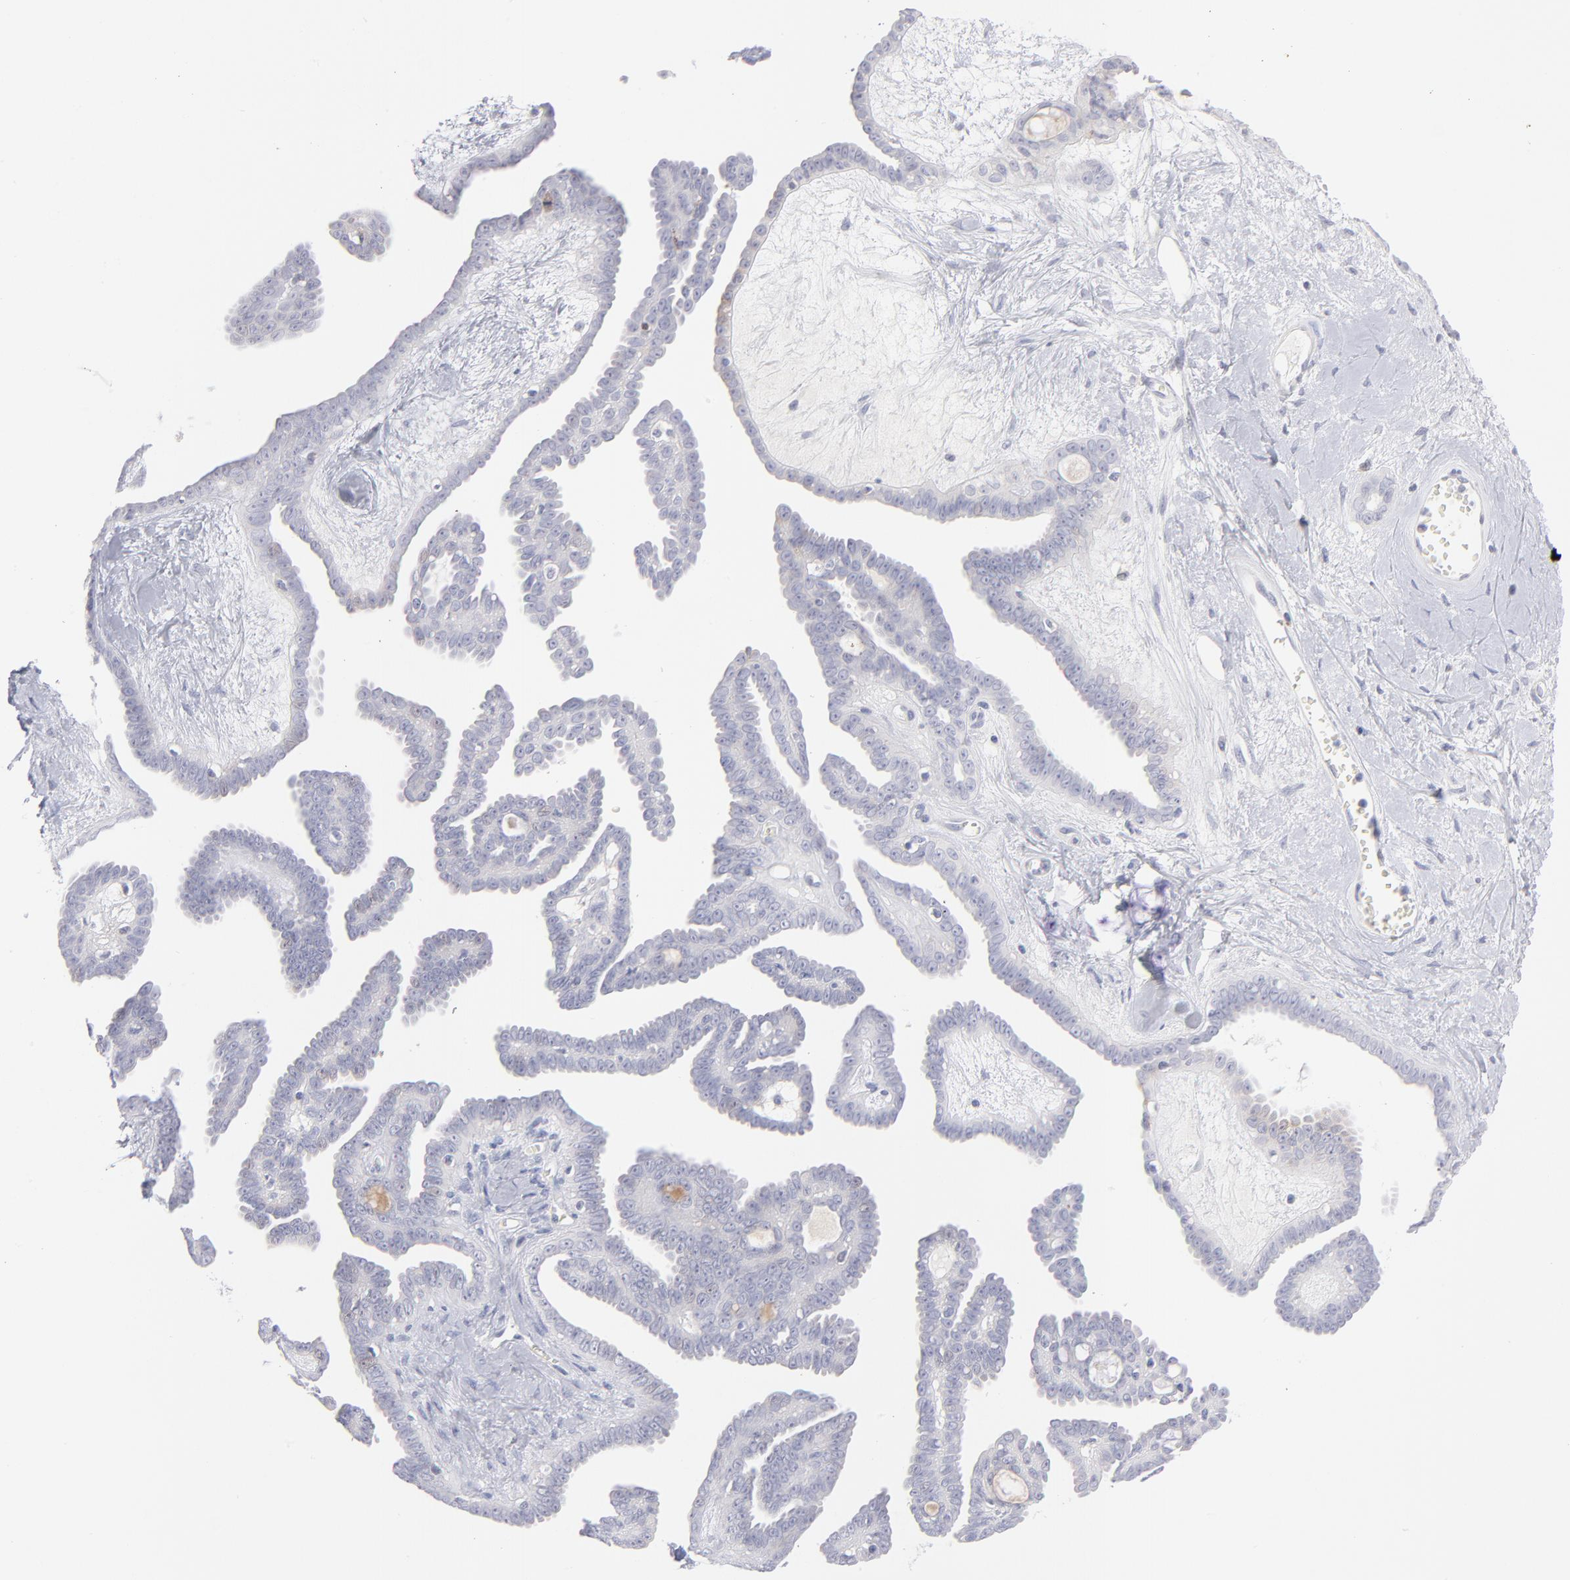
{"staining": {"intensity": "negative", "quantity": "none", "location": "none"}, "tissue": "ovarian cancer", "cell_type": "Tumor cells", "image_type": "cancer", "snomed": [{"axis": "morphology", "description": "Cystadenocarcinoma, serous, NOS"}, {"axis": "topography", "description": "Ovary"}], "caption": "High magnification brightfield microscopy of ovarian serous cystadenocarcinoma stained with DAB (brown) and counterstained with hematoxylin (blue): tumor cells show no significant expression.", "gene": "MTHFD2", "patient": {"sex": "female", "age": 71}}